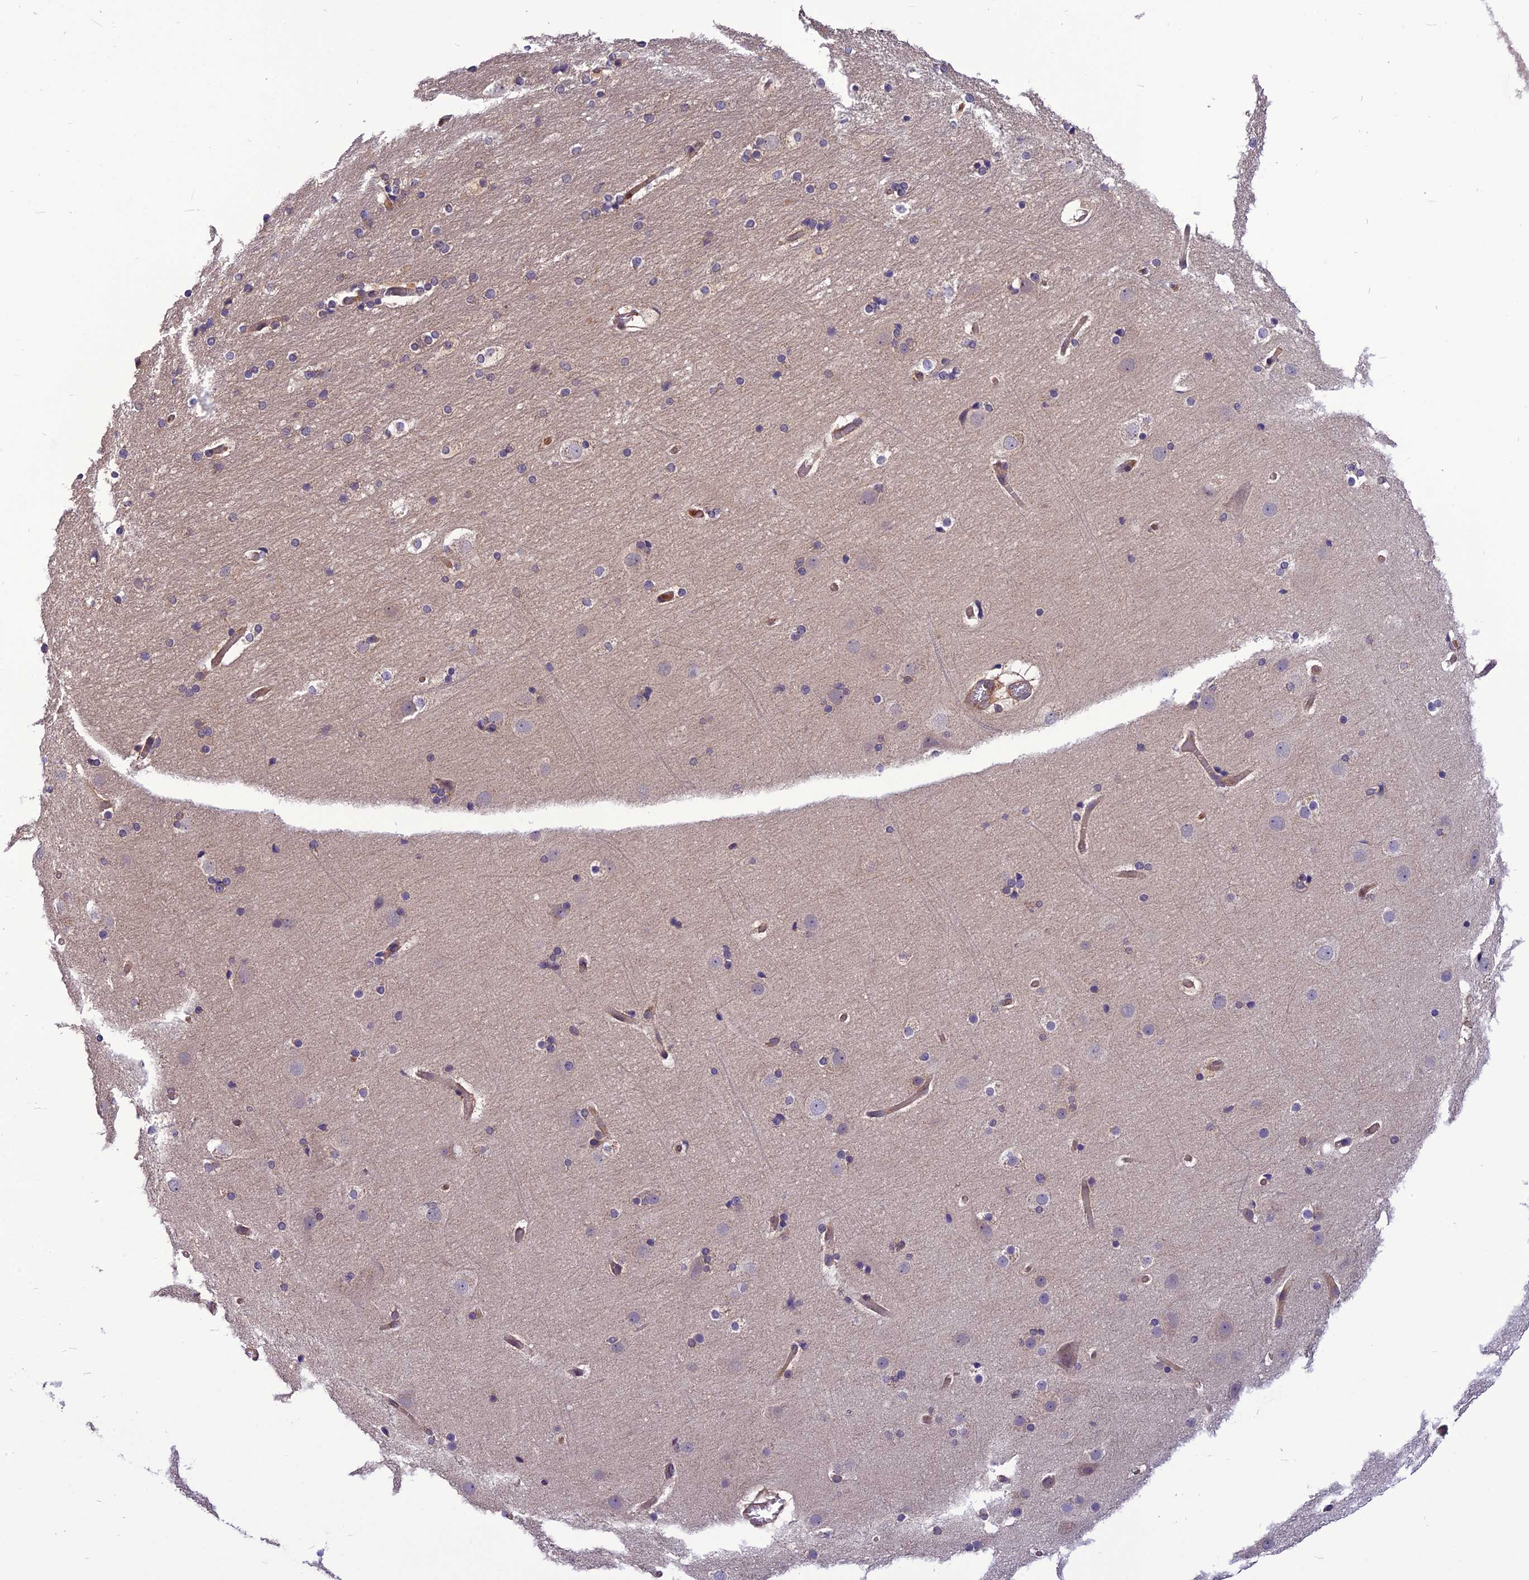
{"staining": {"intensity": "weak", "quantity": "25%-75%", "location": "cytoplasmic/membranous"}, "tissue": "cerebral cortex", "cell_type": "Endothelial cells", "image_type": "normal", "snomed": [{"axis": "morphology", "description": "Normal tissue, NOS"}, {"axis": "topography", "description": "Cerebral cortex"}], "caption": "Normal cerebral cortex demonstrates weak cytoplasmic/membranous staining in approximately 25%-75% of endothelial cells, visualized by immunohistochemistry. (DAB (3,3'-diaminobenzidine) IHC with brightfield microscopy, high magnification).", "gene": "PSMF1", "patient": {"sex": "male", "age": 57}}